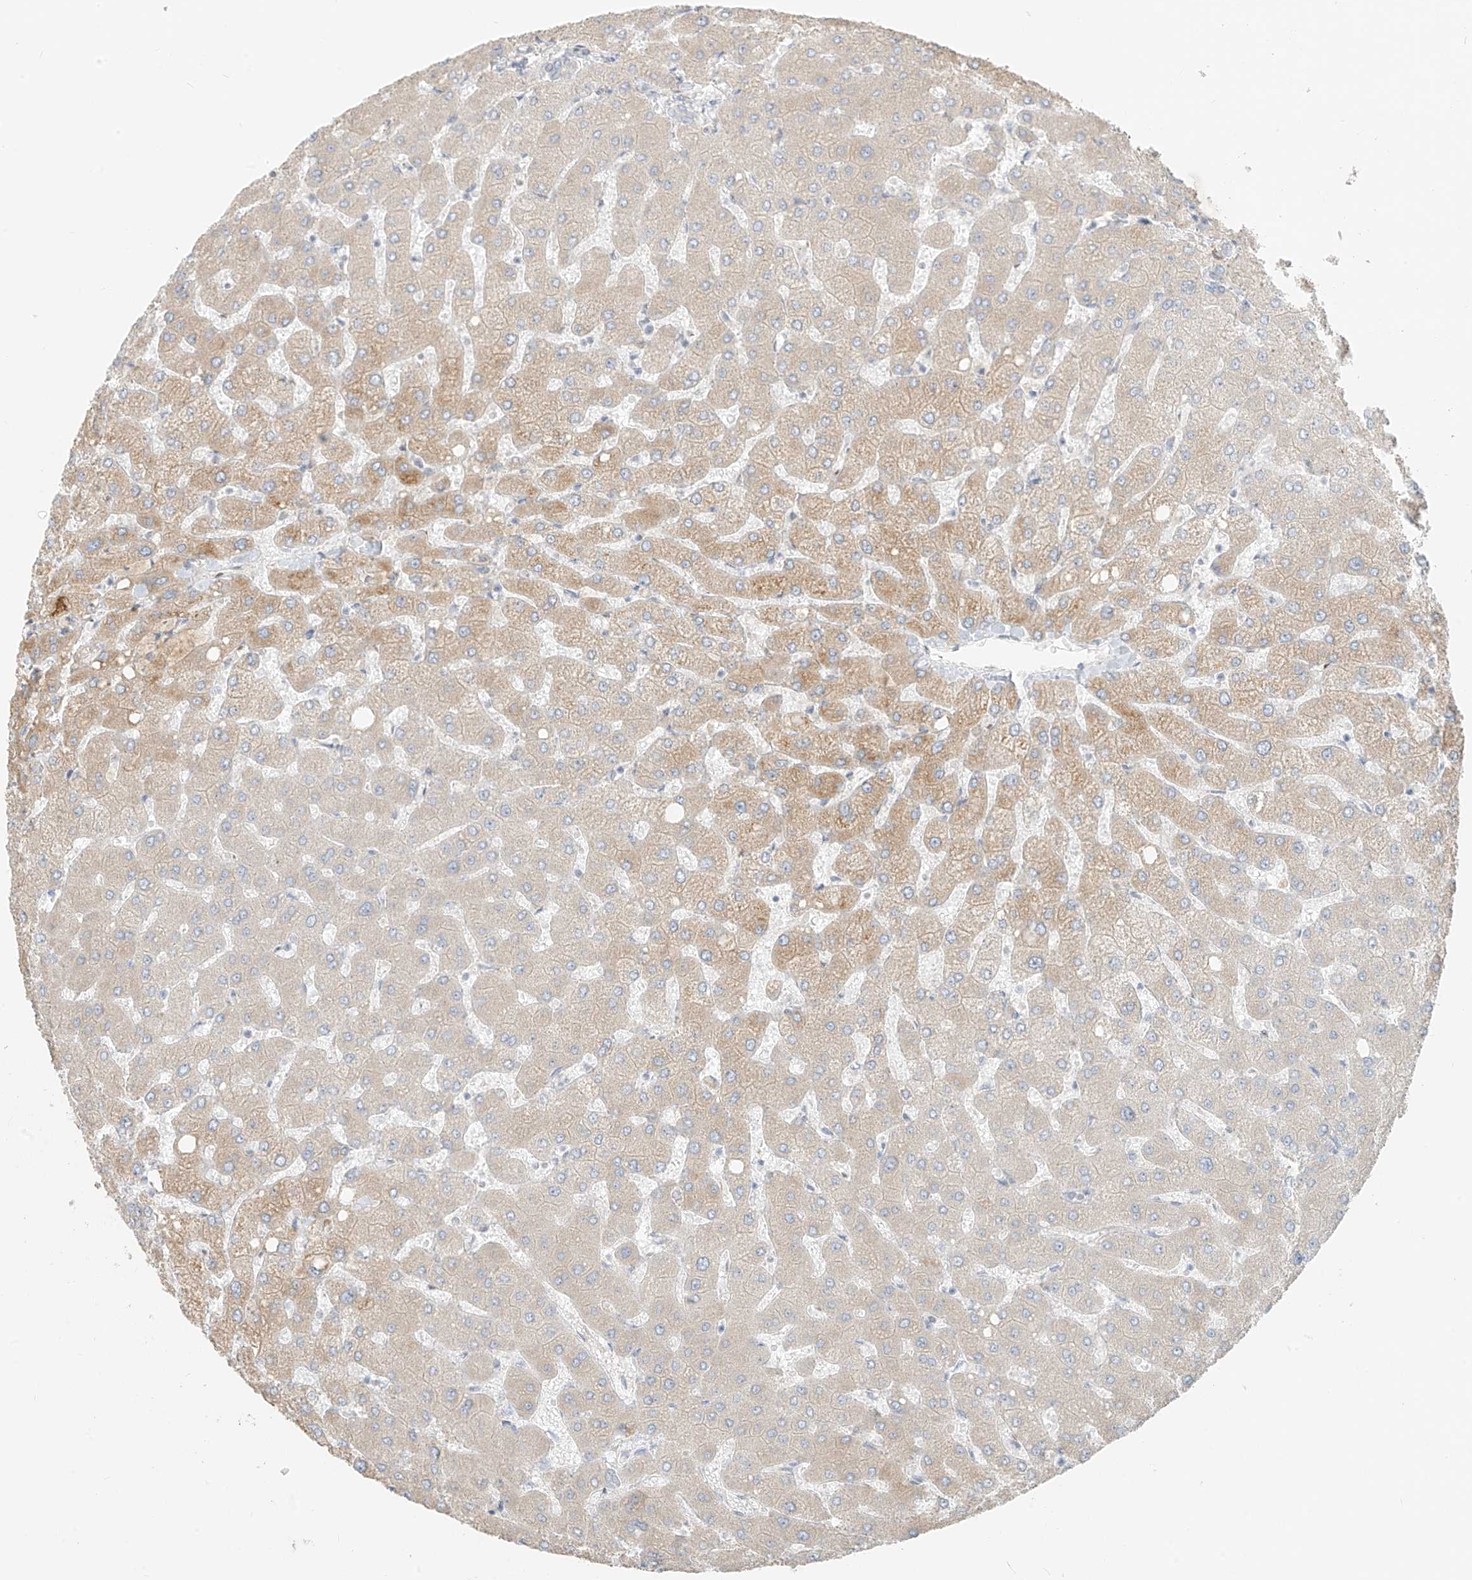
{"staining": {"intensity": "negative", "quantity": "none", "location": "none"}, "tissue": "liver", "cell_type": "Cholangiocytes", "image_type": "normal", "snomed": [{"axis": "morphology", "description": "Normal tissue, NOS"}, {"axis": "topography", "description": "Liver"}], "caption": "A histopathology image of liver stained for a protein demonstrates no brown staining in cholangiocytes. (DAB (3,3'-diaminobenzidine) immunohistochemistry (IHC) with hematoxylin counter stain).", "gene": "UST", "patient": {"sex": "female", "age": 54}}